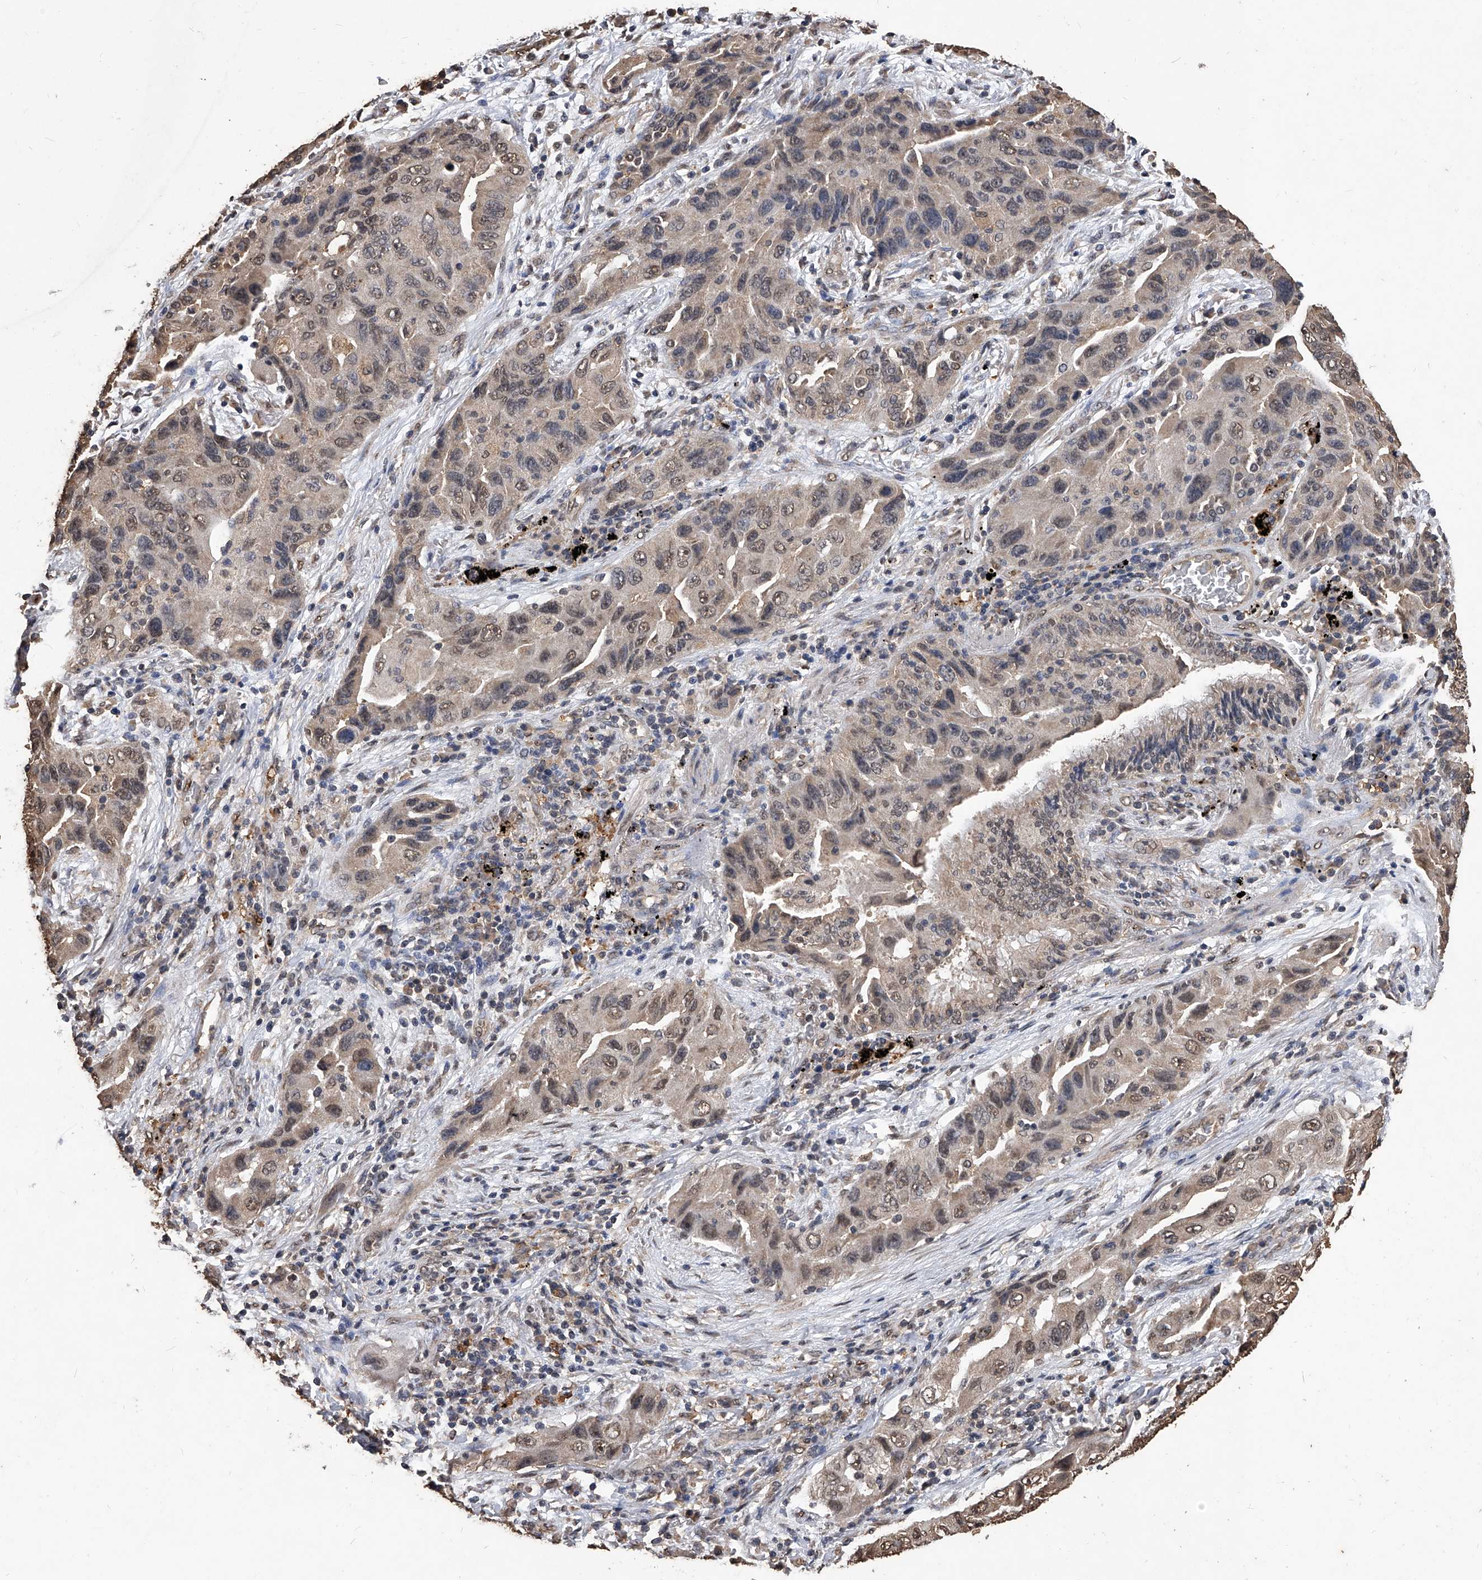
{"staining": {"intensity": "moderate", "quantity": "25%-75%", "location": "cytoplasmic/membranous,nuclear"}, "tissue": "lung cancer", "cell_type": "Tumor cells", "image_type": "cancer", "snomed": [{"axis": "morphology", "description": "Adenocarcinoma, NOS"}, {"axis": "topography", "description": "Lung"}], "caption": "A medium amount of moderate cytoplasmic/membranous and nuclear expression is seen in about 25%-75% of tumor cells in lung adenocarcinoma tissue.", "gene": "FBXL4", "patient": {"sex": "female", "age": 65}}